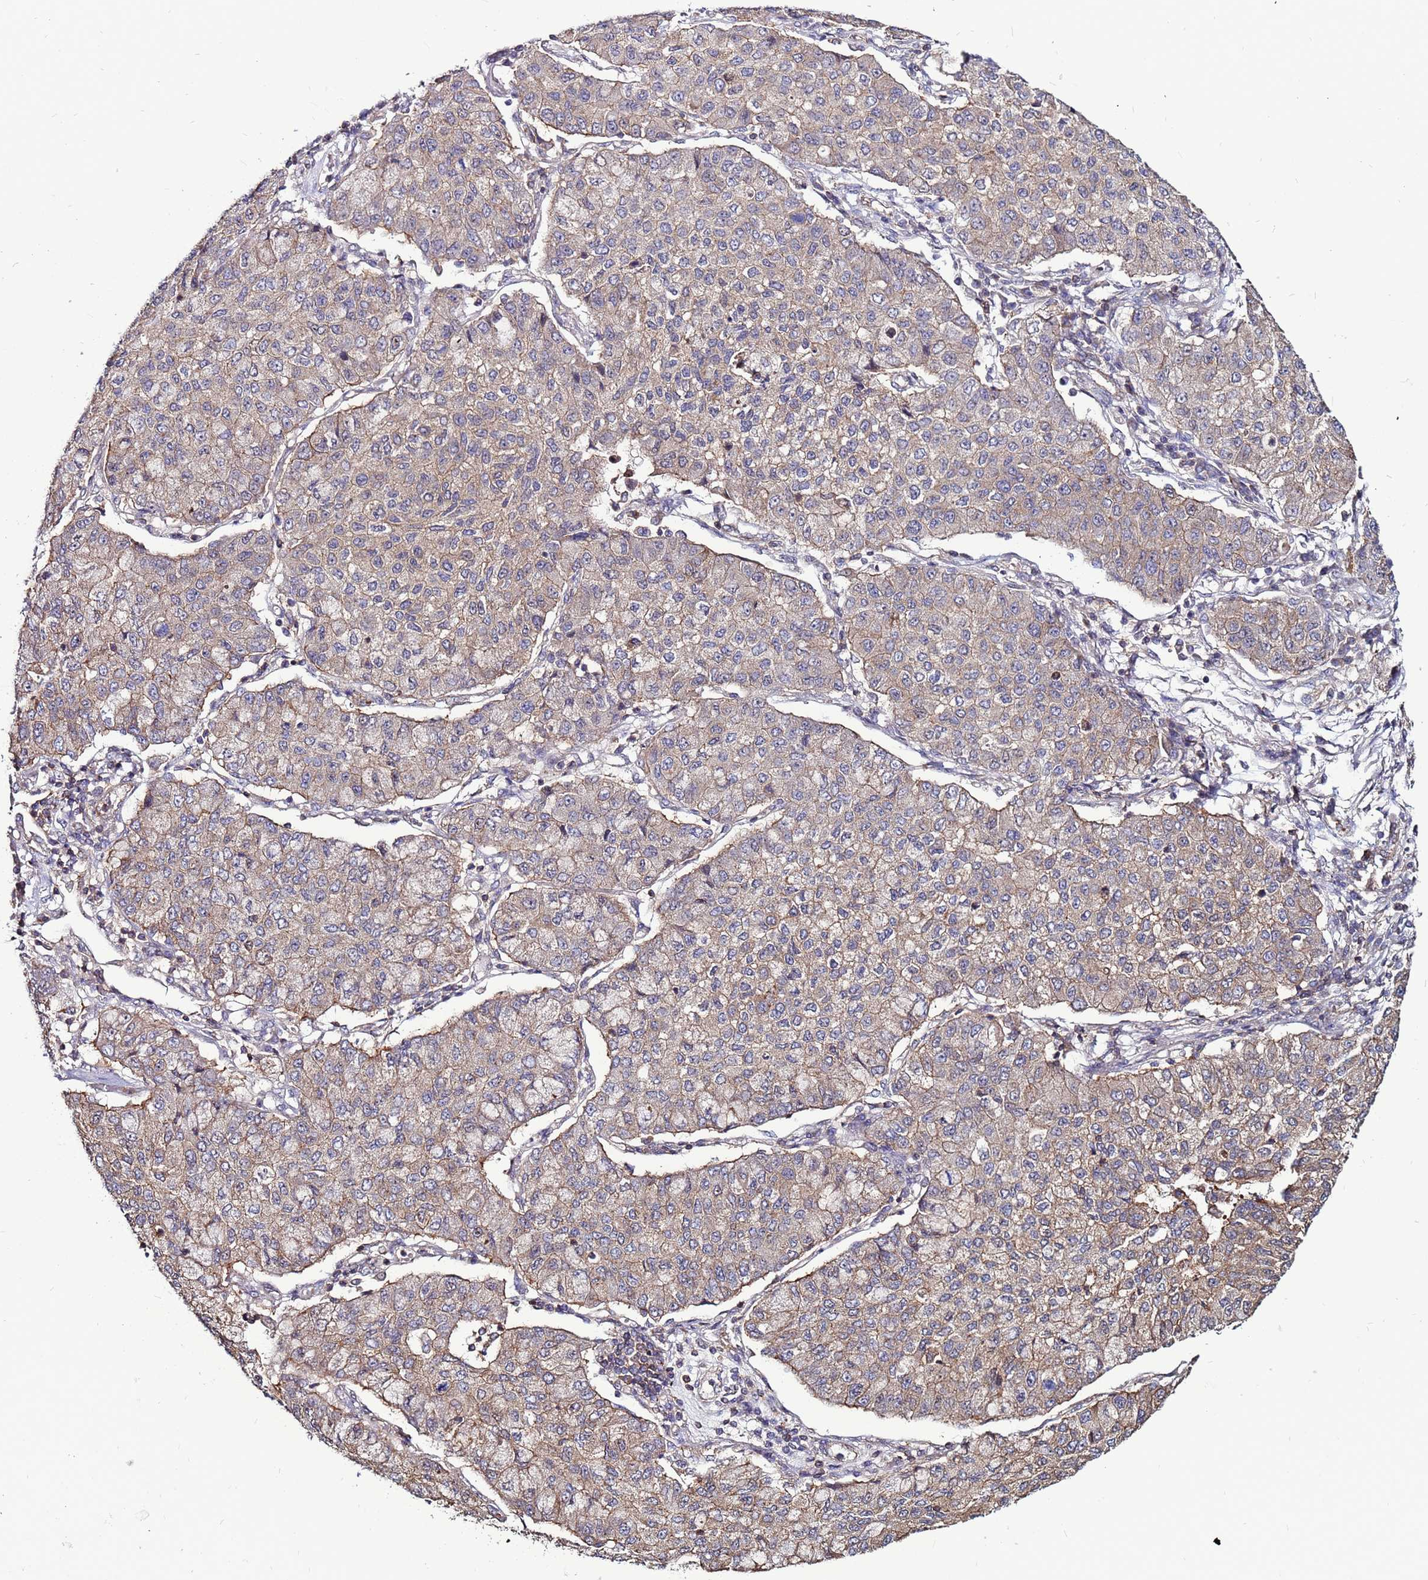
{"staining": {"intensity": "moderate", "quantity": "25%-75%", "location": "cytoplasmic/membranous"}, "tissue": "lung cancer", "cell_type": "Tumor cells", "image_type": "cancer", "snomed": [{"axis": "morphology", "description": "Squamous cell carcinoma, NOS"}, {"axis": "topography", "description": "Lung"}], "caption": "Protein expression analysis of lung cancer shows moderate cytoplasmic/membranous expression in approximately 25%-75% of tumor cells.", "gene": "NRN1L", "patient": {"sex": "male", "age": 74}}